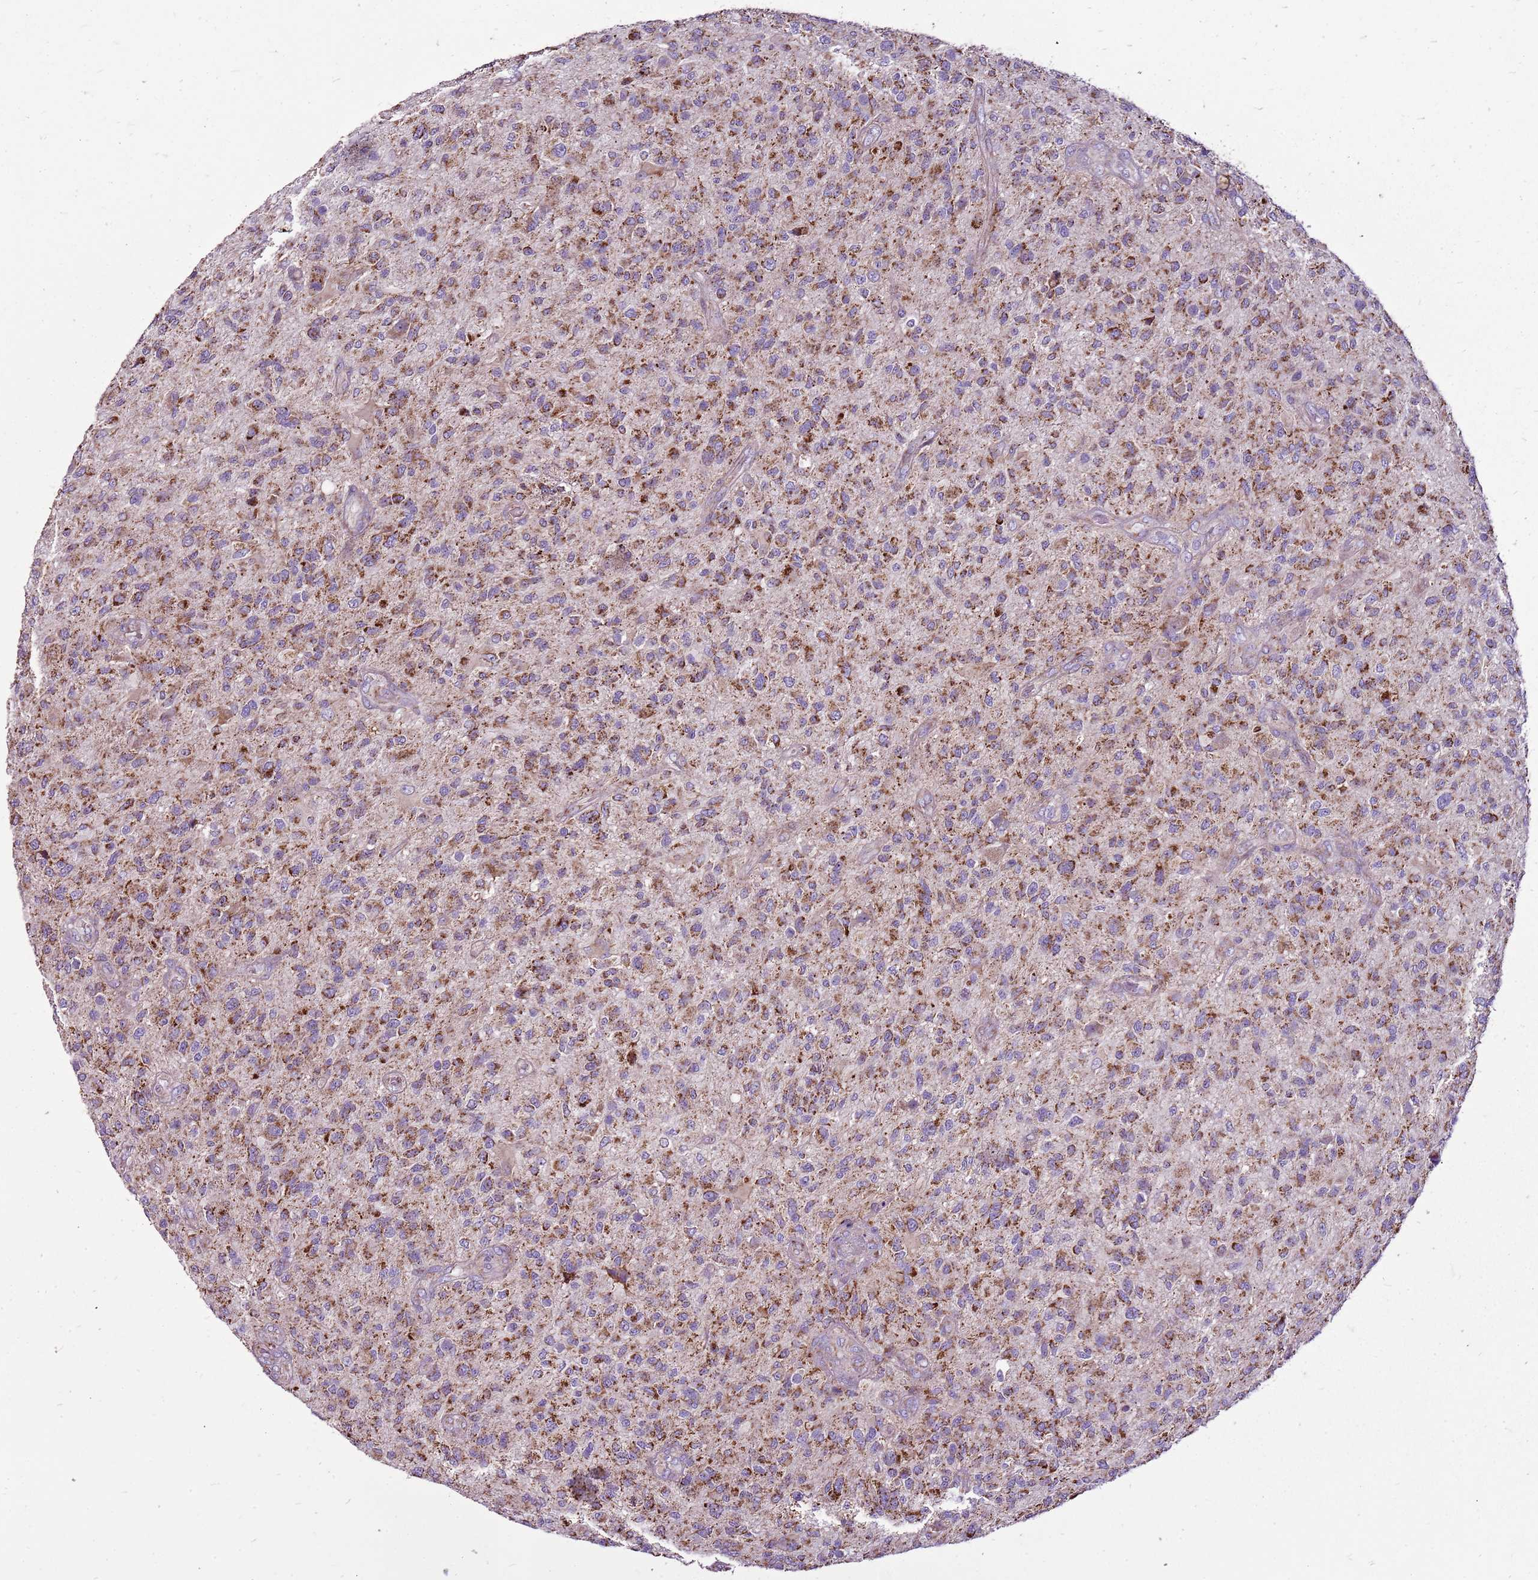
{"staining": {"intensity": "moderate", "quantity": ">75%", "location": "cytoplasmic/membranous"}, "tissue": "glioma", "cell_type": "Tumor cells", "image_type": "cancer", "snomed": [{"axis": "morphology", "description": "Glioma, malignant, High grade"}, {"axis": "topography", "description": "Brain"}], "caption": "Protein expression analysis of malignant glioma (high-grade) exhibits moderate cytoplasmic/membranous expression in approximately >75% of tumor cells. (DAB (3,3'-diaminobenzidine) = brown stain, brightfield microscopy at high magnification).", "gene": "GCDH", "patient": {"sex": "male", "age": 47}}